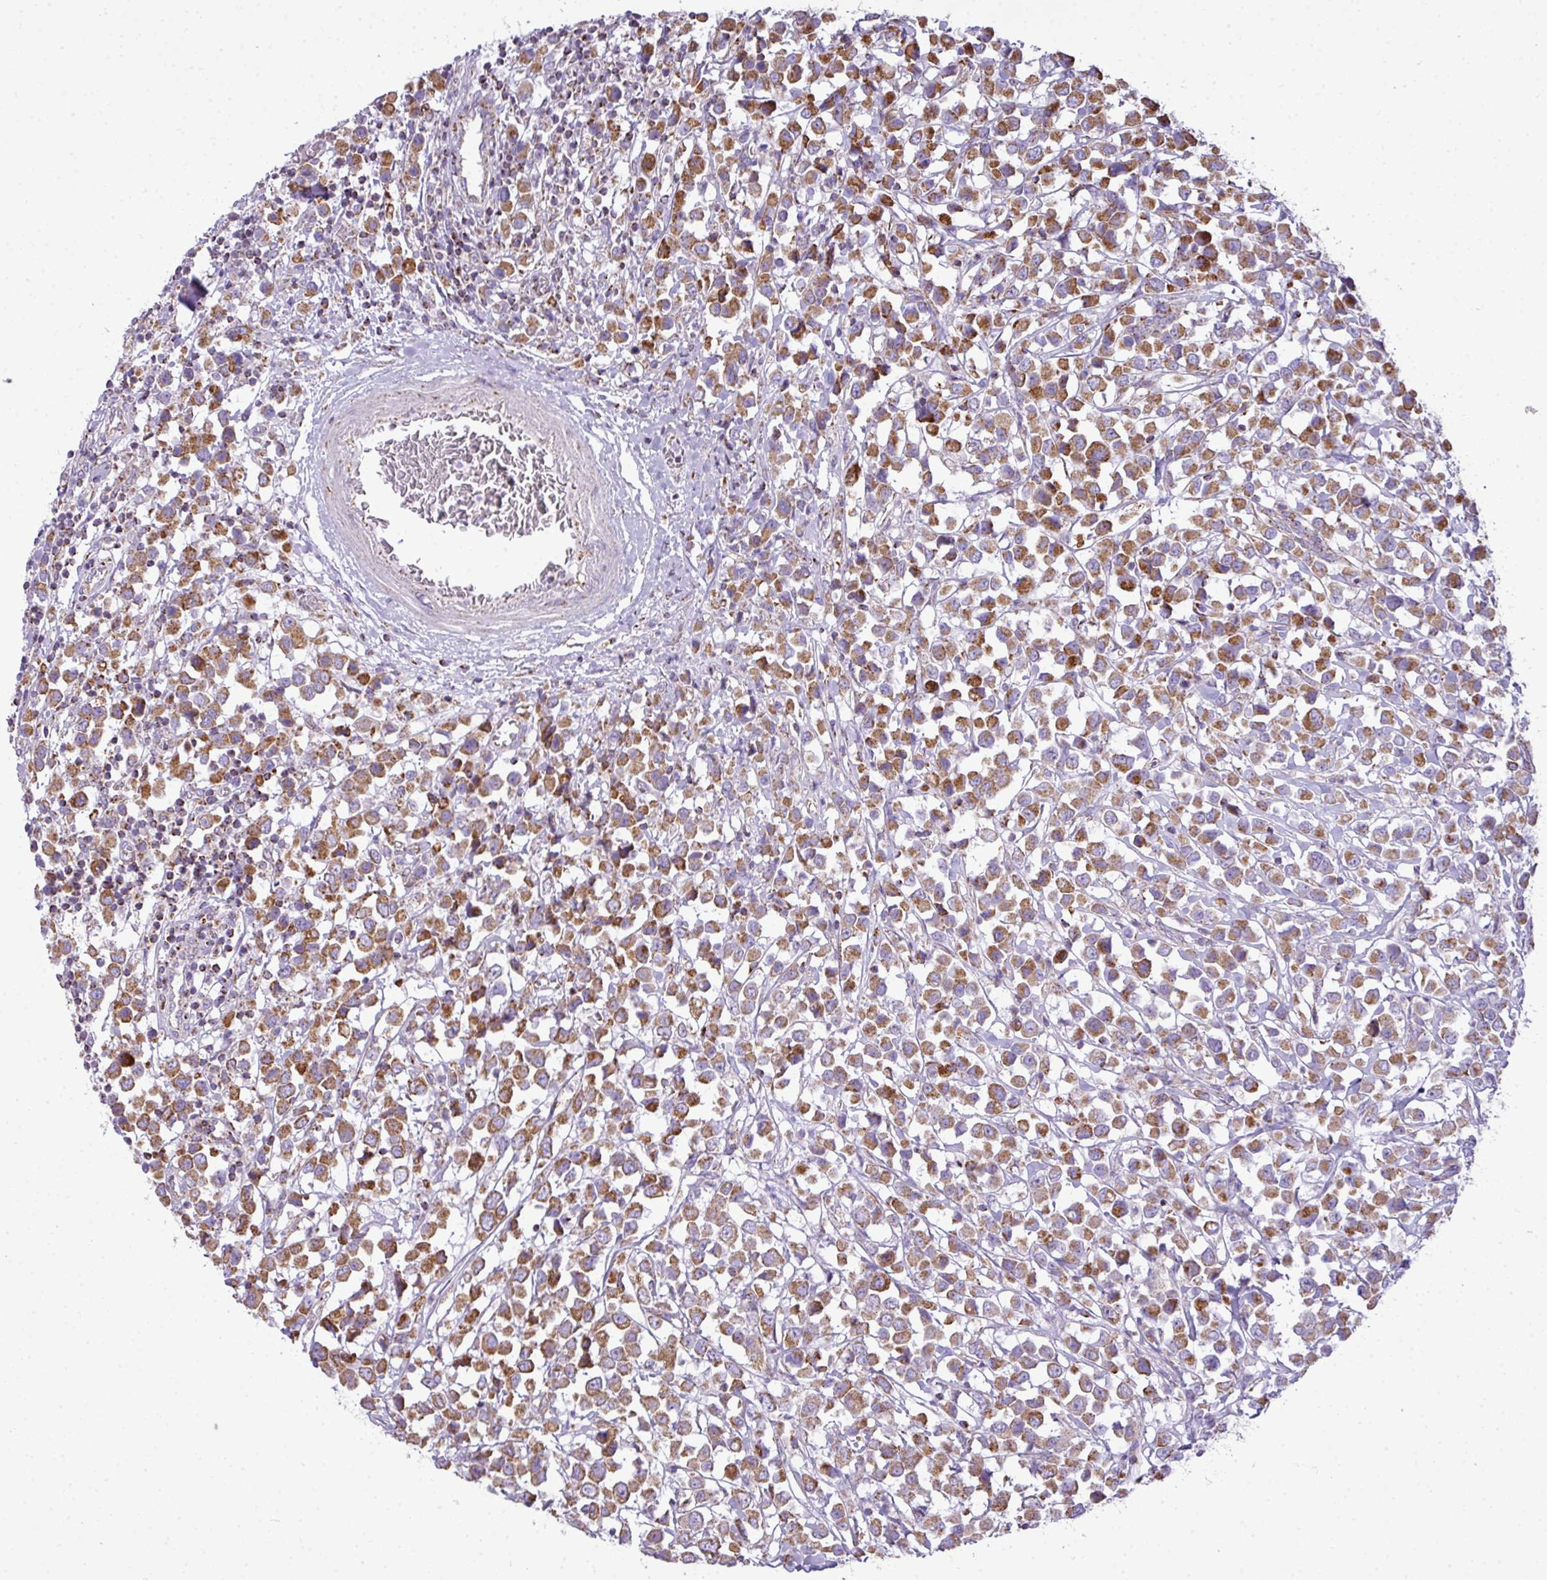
{"staining": {"intensity": "moderate", "quantity": ">75%", "location": "cytoplasmic/membranous"}, "tissue": "breast cancer", "cell_type": "Tumor cells", "image_type": "cancer", "snomed": [{"axis": "morphology", "description": "Duct carcinoma"}, {"axis": "topography", "description": "Breast"}], "caption": "A photomicrograph of breast cancer stained for a protein demonstrates moderate cytoplasmic/membranous brown staining in tumor cells.", "gene": "ZNF81", "patient": {"sex": "female", "age": 61}}